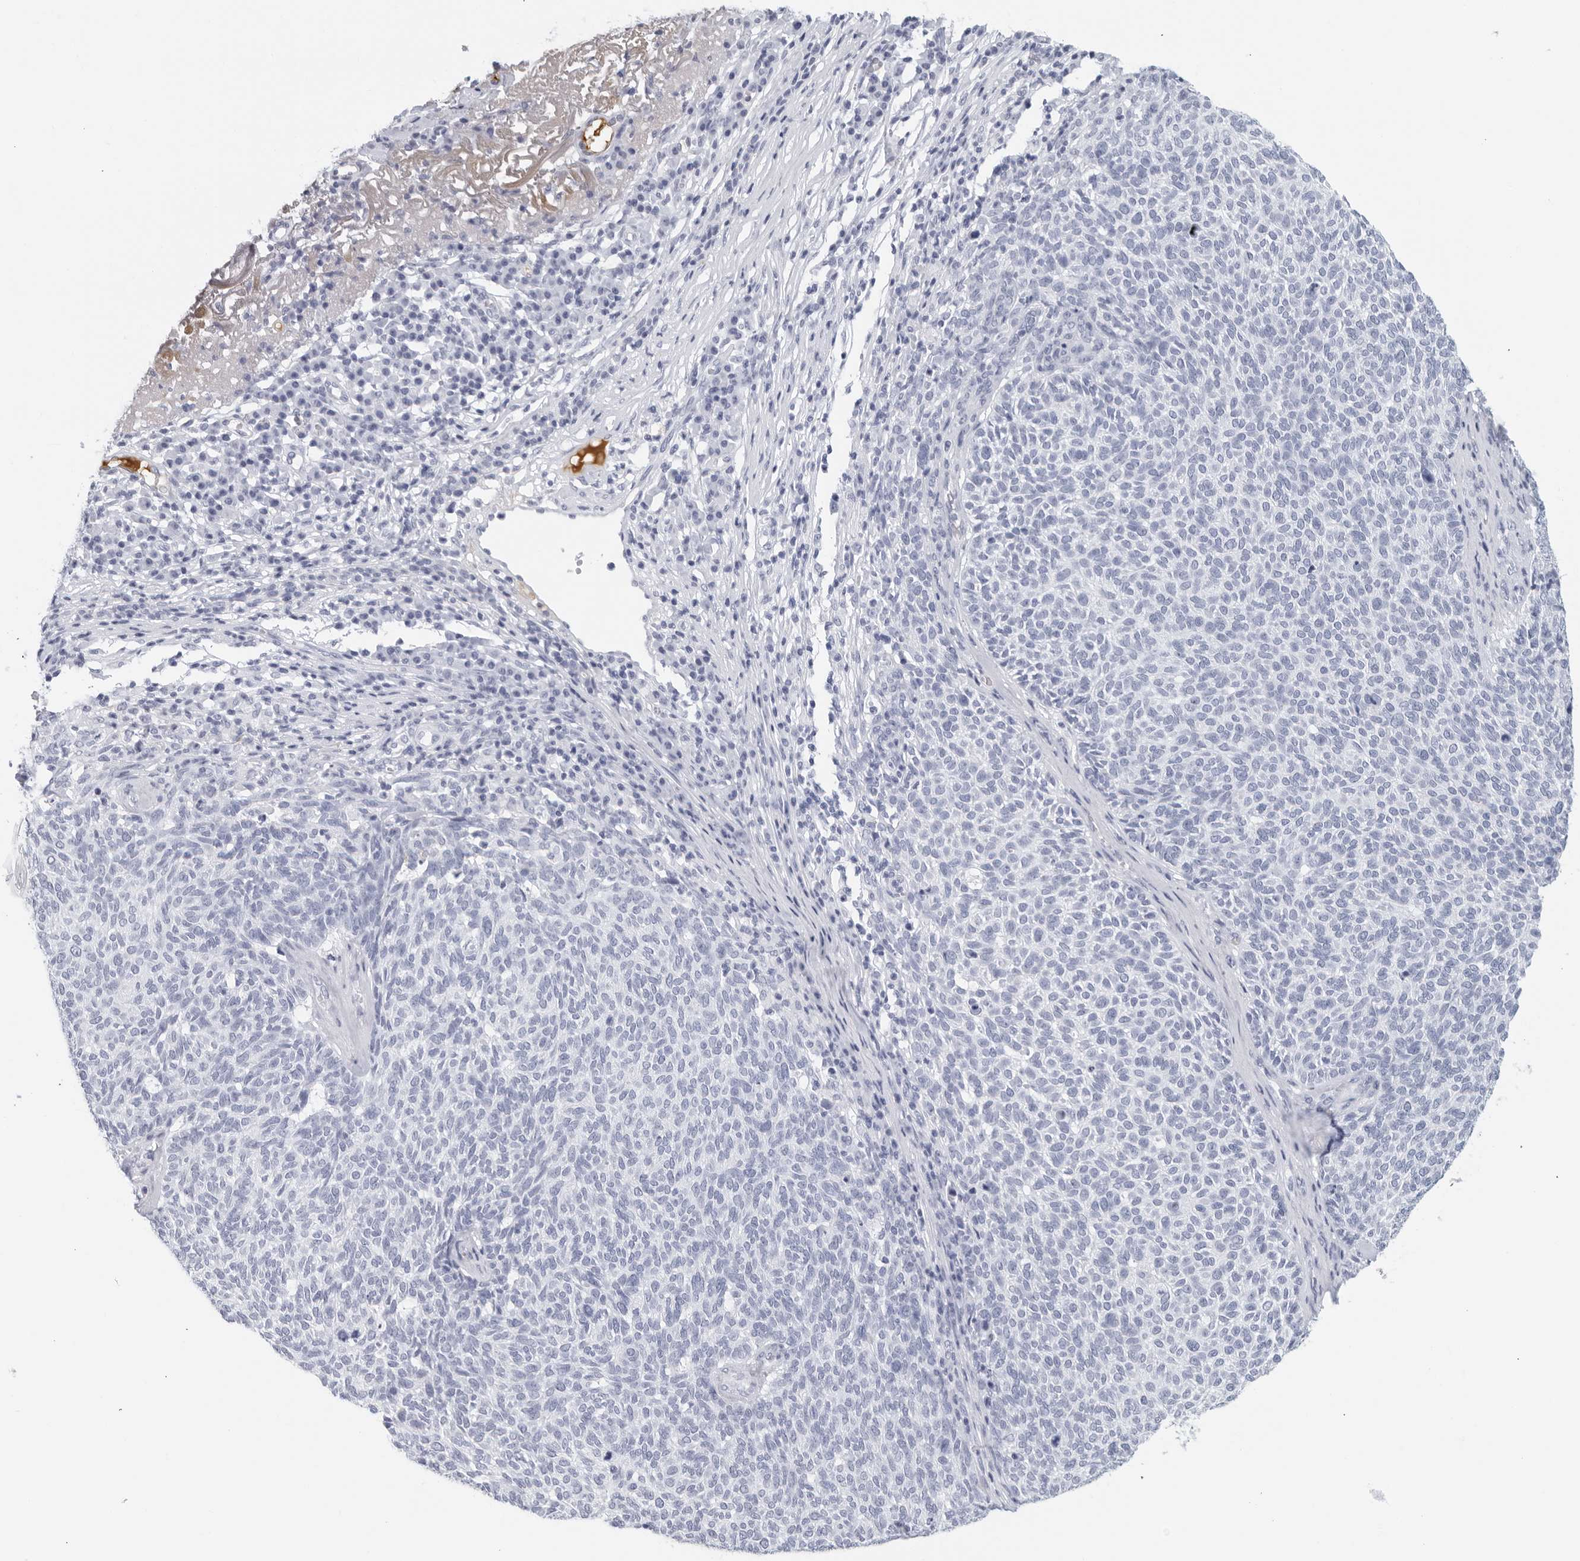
{"staining": {"intensity": "negative", "quantity": "none", "location": "none"}, "tissue": "skin cancer", "cell_type": "Tumor cells", "image_type": "cancer", "snomed": [{"axis": "morphology", "description": "Squamous cell carcinoma, NOS"}, {"axis": "topography", "description": "Skin"}], "caption": "Skin cancer (squamous cell carcinoma) was stained to show a protein in brown. There is no significant expression in tumor cells. The staining is performed using DAB brown chromogen with nuclei counter-stained in using hematoxylin.", "gene": "FGG", "patient": {"sex": "female", "age": 90}}